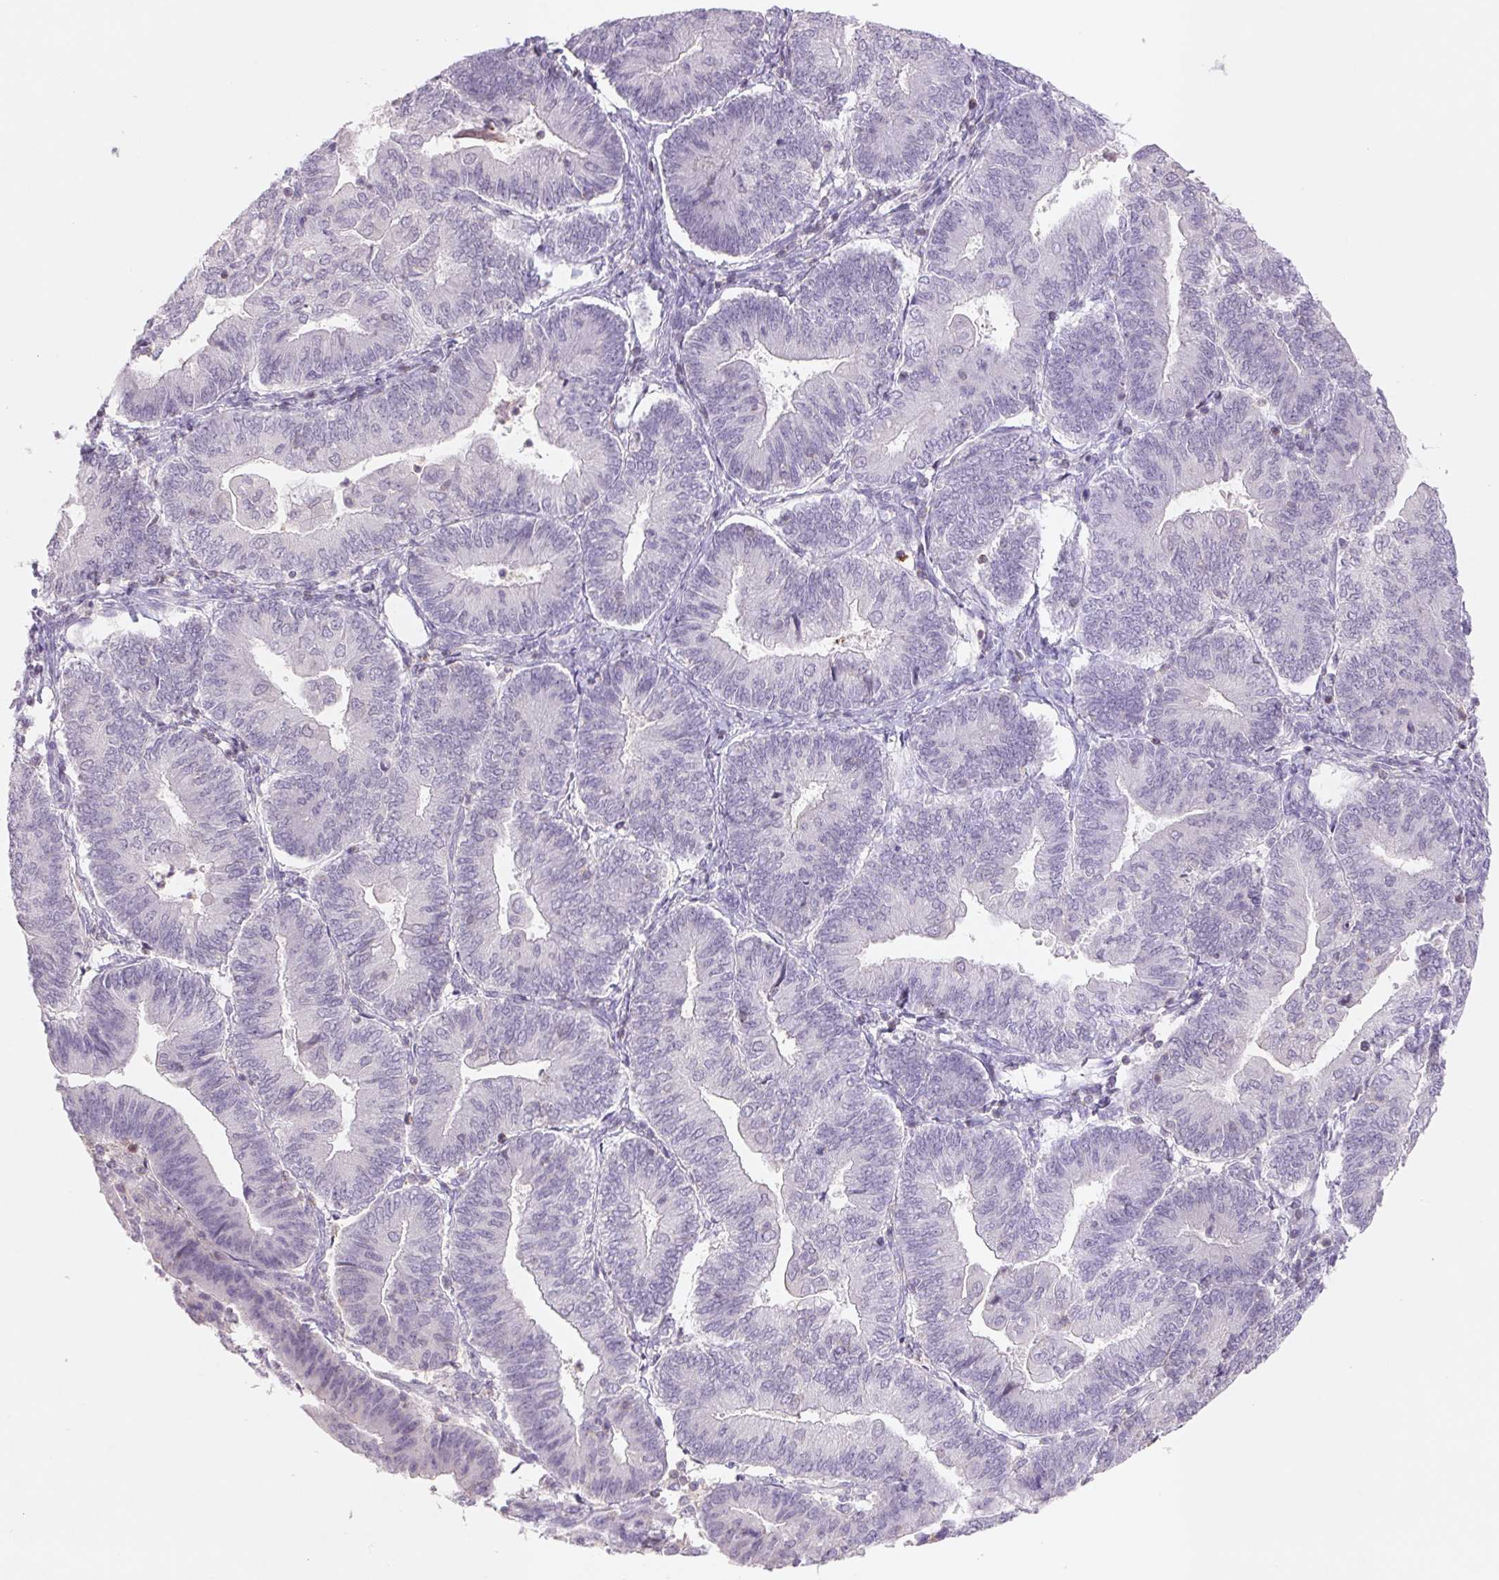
{"staining": {"intensity": "negative", "quantity": "none", "location": "none"}, "tissue": "endometrial cancer", "cell_type": "Tumor cells", "image_type": "cancer", "snomed": [{"axis": "morphology", "description": "Adenocarcinoma, NOS"}, {"axis": "topography", "description": "Endometrium"}], "caption": "This is an IHC photomicrograph of human endometrial adenocarcinoma. There is no positivity in tumor cells.", "gene": "KIF26A", "patient": {"sex": "female", "age": 65}}